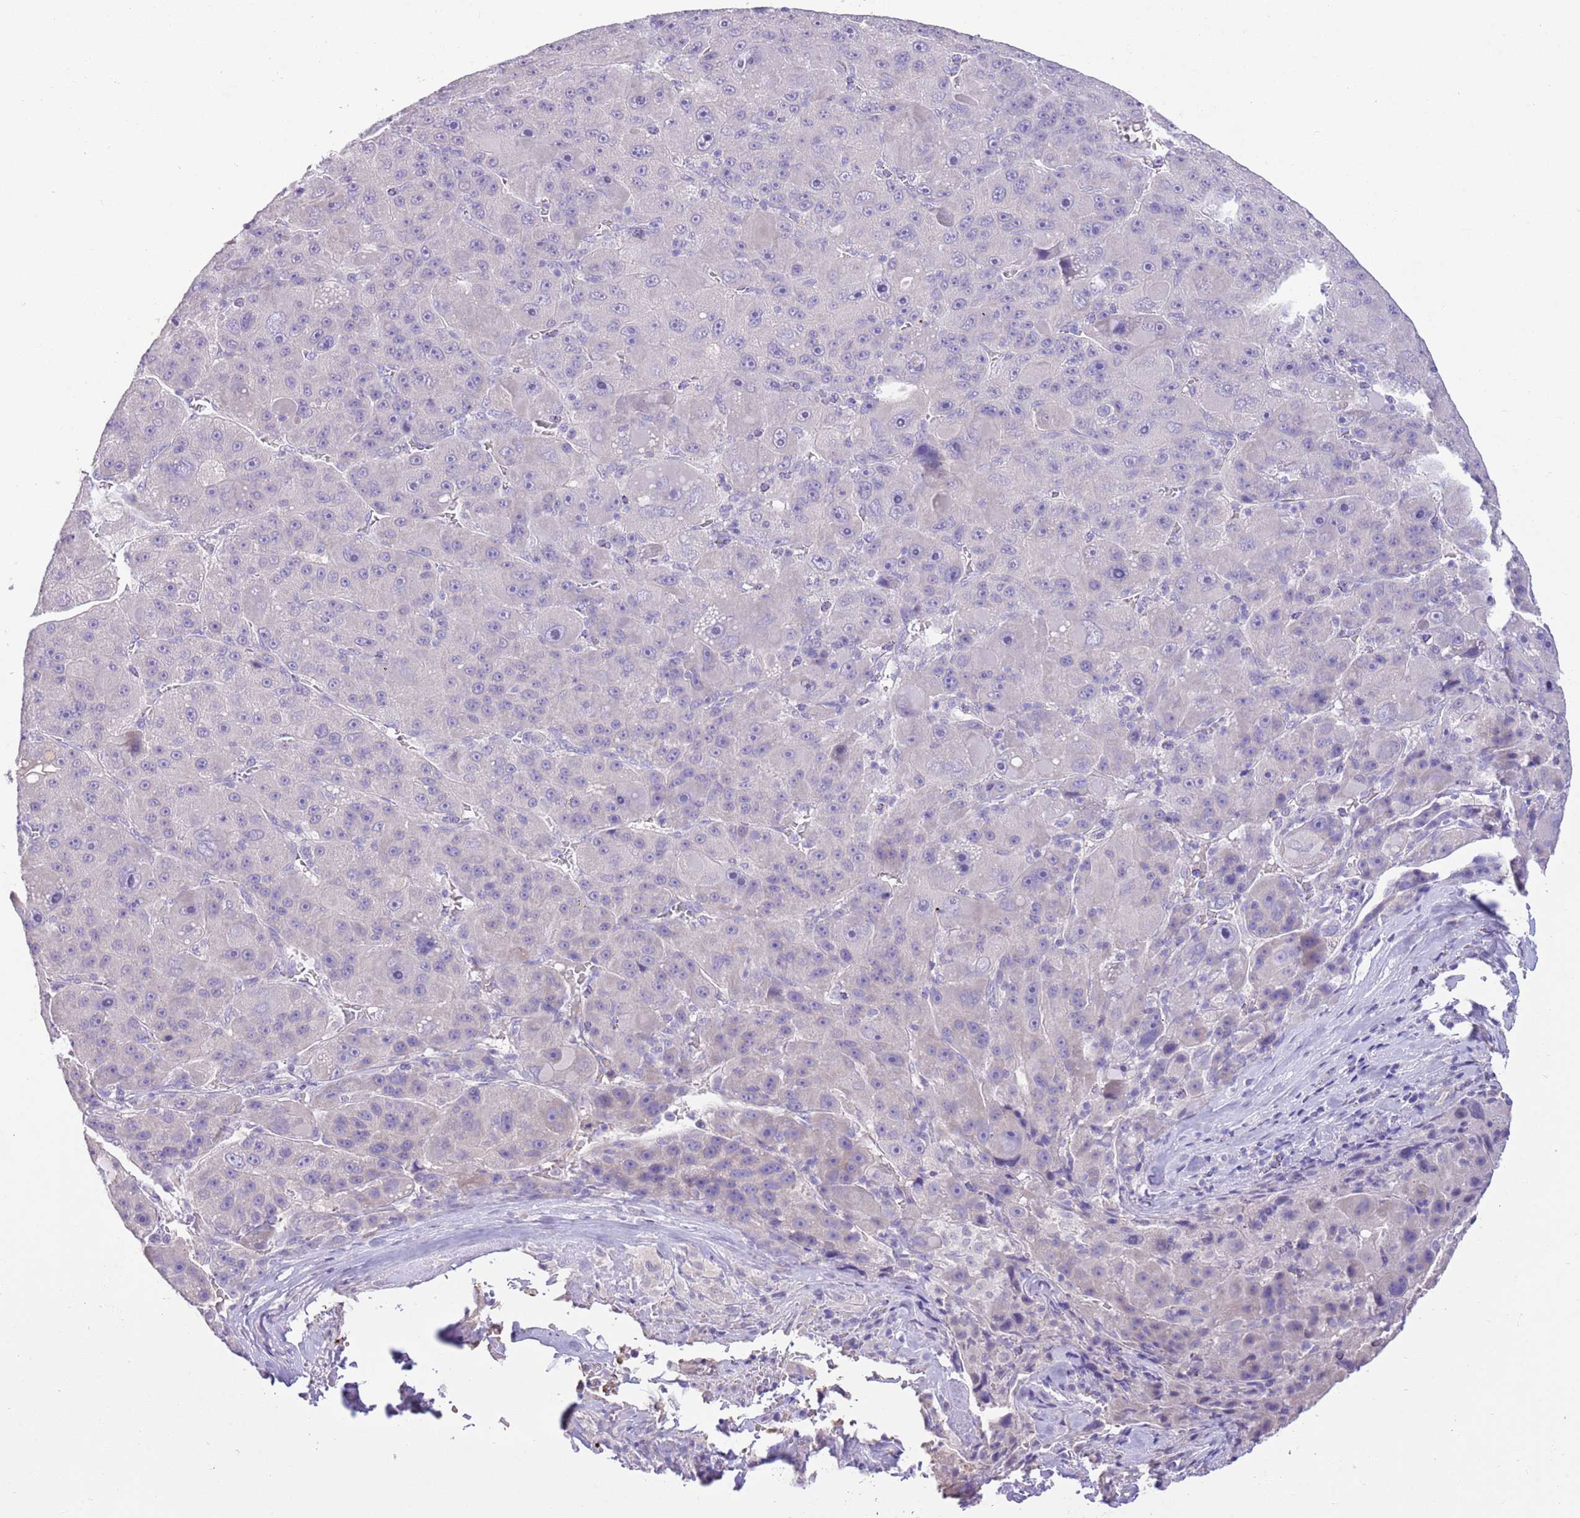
{"staining": {"intensity": "negative", "quantity": "none", "location": "none"}, "tissue": "liver cancer", "cell_type": "Tumor cells", "image_type": "cancer", "snomed": [{"axis": "morphology", "description": "Carcinoma, Hepatocellular, NOS"}, {"axis": "topography", "description": "Liver"}], "caption": "Immunohistochemistry image of hepatocellular carcinoma (liver) stained for a protein (brown), which demonstrates no staining in tumor cells. (Brightfield microscopy of DAB (3,3'-diaminobenzidine) IHC at high magnification).", "gene": "SFTPA1", "patient": {"sex": "male", "age": 76}}